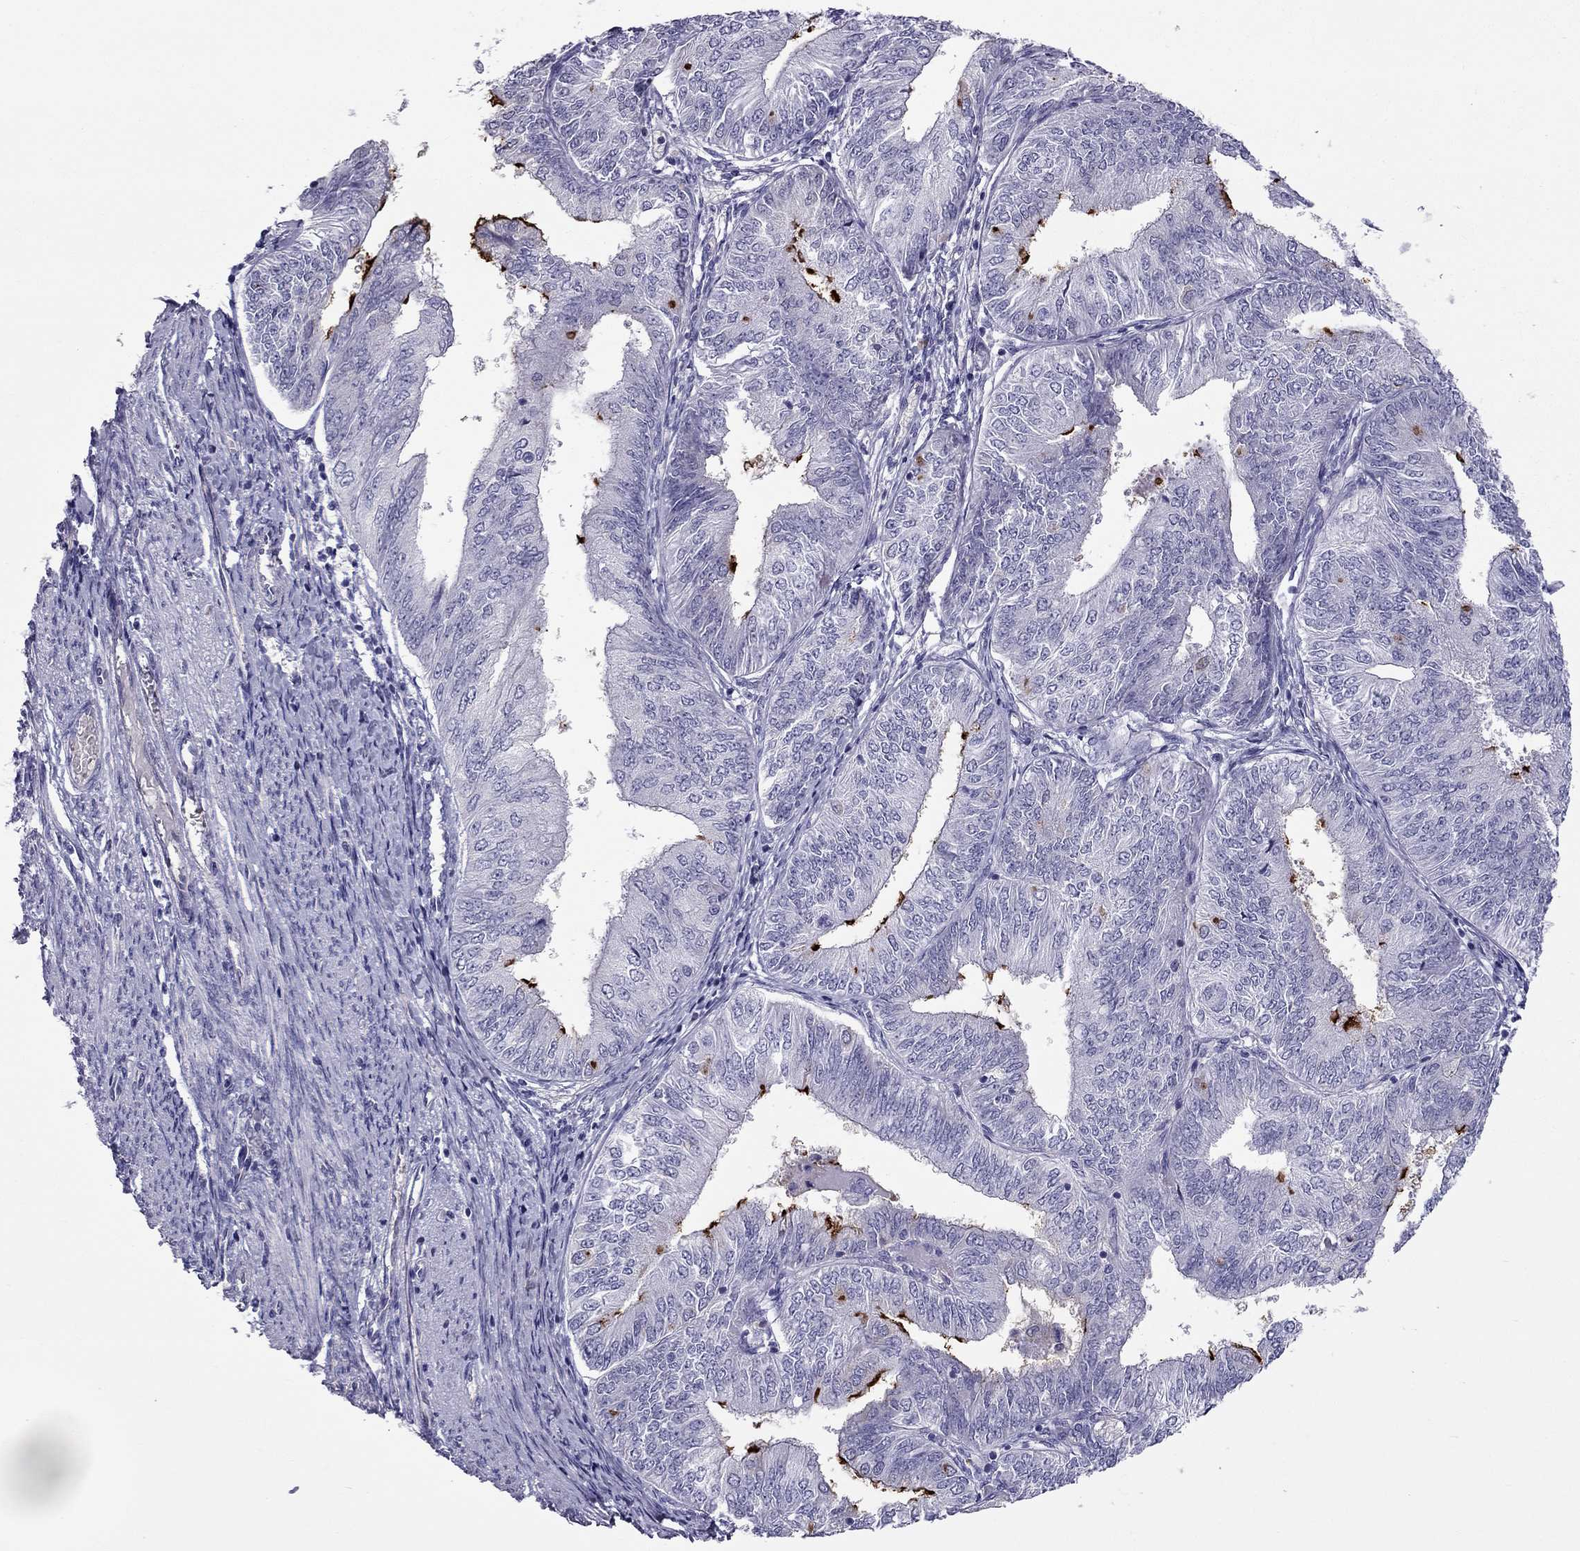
{"staining": {"intensity": "negative", "quantity": "none", "location": "none"}, "tissue": "endometrial cancer", "cell_type": "Tumor cells", "image_type": "cancer", "snomed": [{"axis": "morphology", "description": "Adenocarcinoma, NOS"}, {"axis": "topography", "description": "Endometrium"}], "caption": "An image of endometrial cancer stained for a protein displays no brown staining in tumor cells. (DAB immunohistochemistry with hematoxylin counter stain).", "gene": "STOML3", "patient": {"sex": "female", "age": 58}}